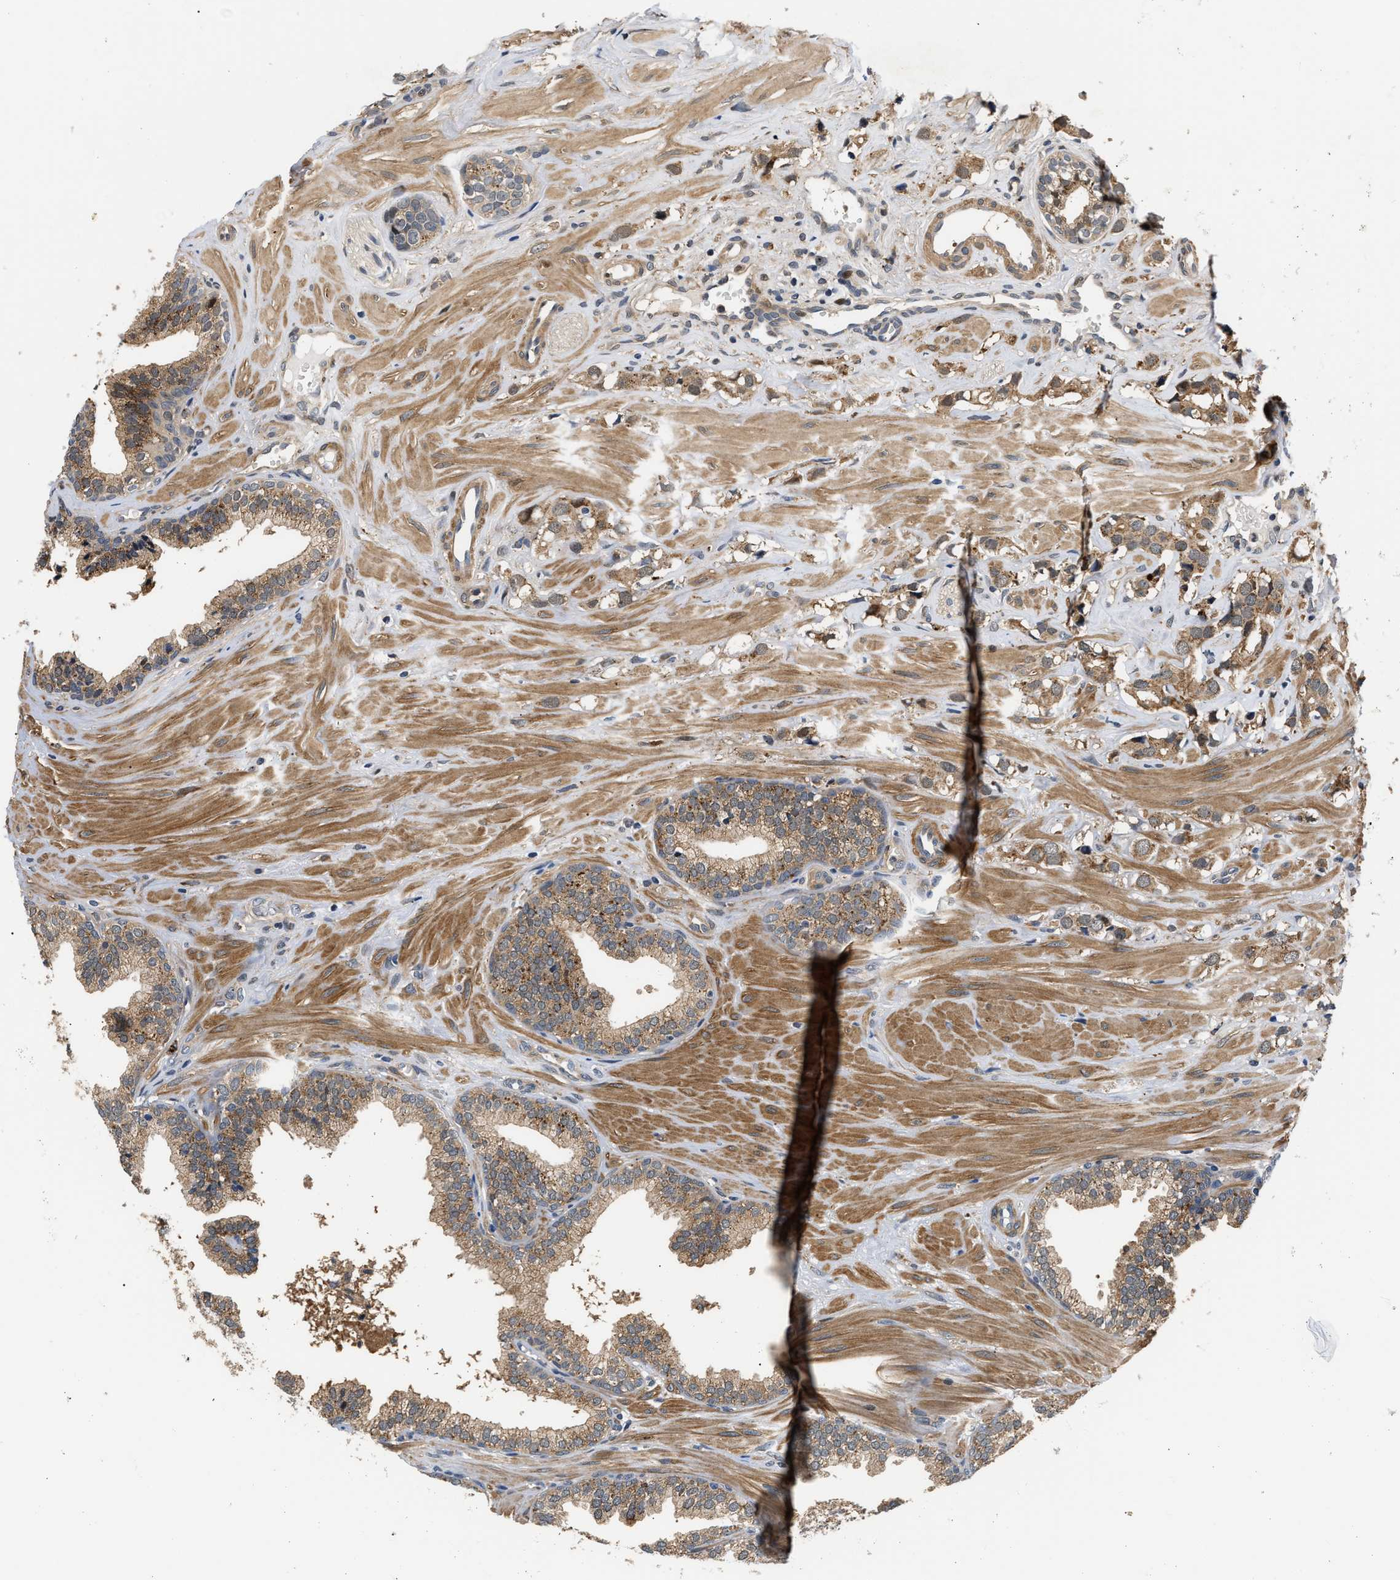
{"staining": {"intensity": "weak", "quantity": ">75%", "location": "cytoplasmic/membranous"}, "tissue": "prostate cancer", "cell_type": "Tumor cells", "image_type": "cancer", "snomed": [{"axis": "morphology", "description": "Adenocarcinoma, High grade"}, {"axis": "topography", "description": "Prostate"}], "caption": "Tumor cells exhibit low levels of weak cytoplasmic/membranous staining in about >75% of cells in human prostate cancer (adenocarcinoma (high-grade)). The staining is performed using DAB brown chromogen to label protein expression. The nuclei are counter-stained blue using hematoxylin.", "gene": "LARP6", "patient": {"sex": "male", "age": 52}}